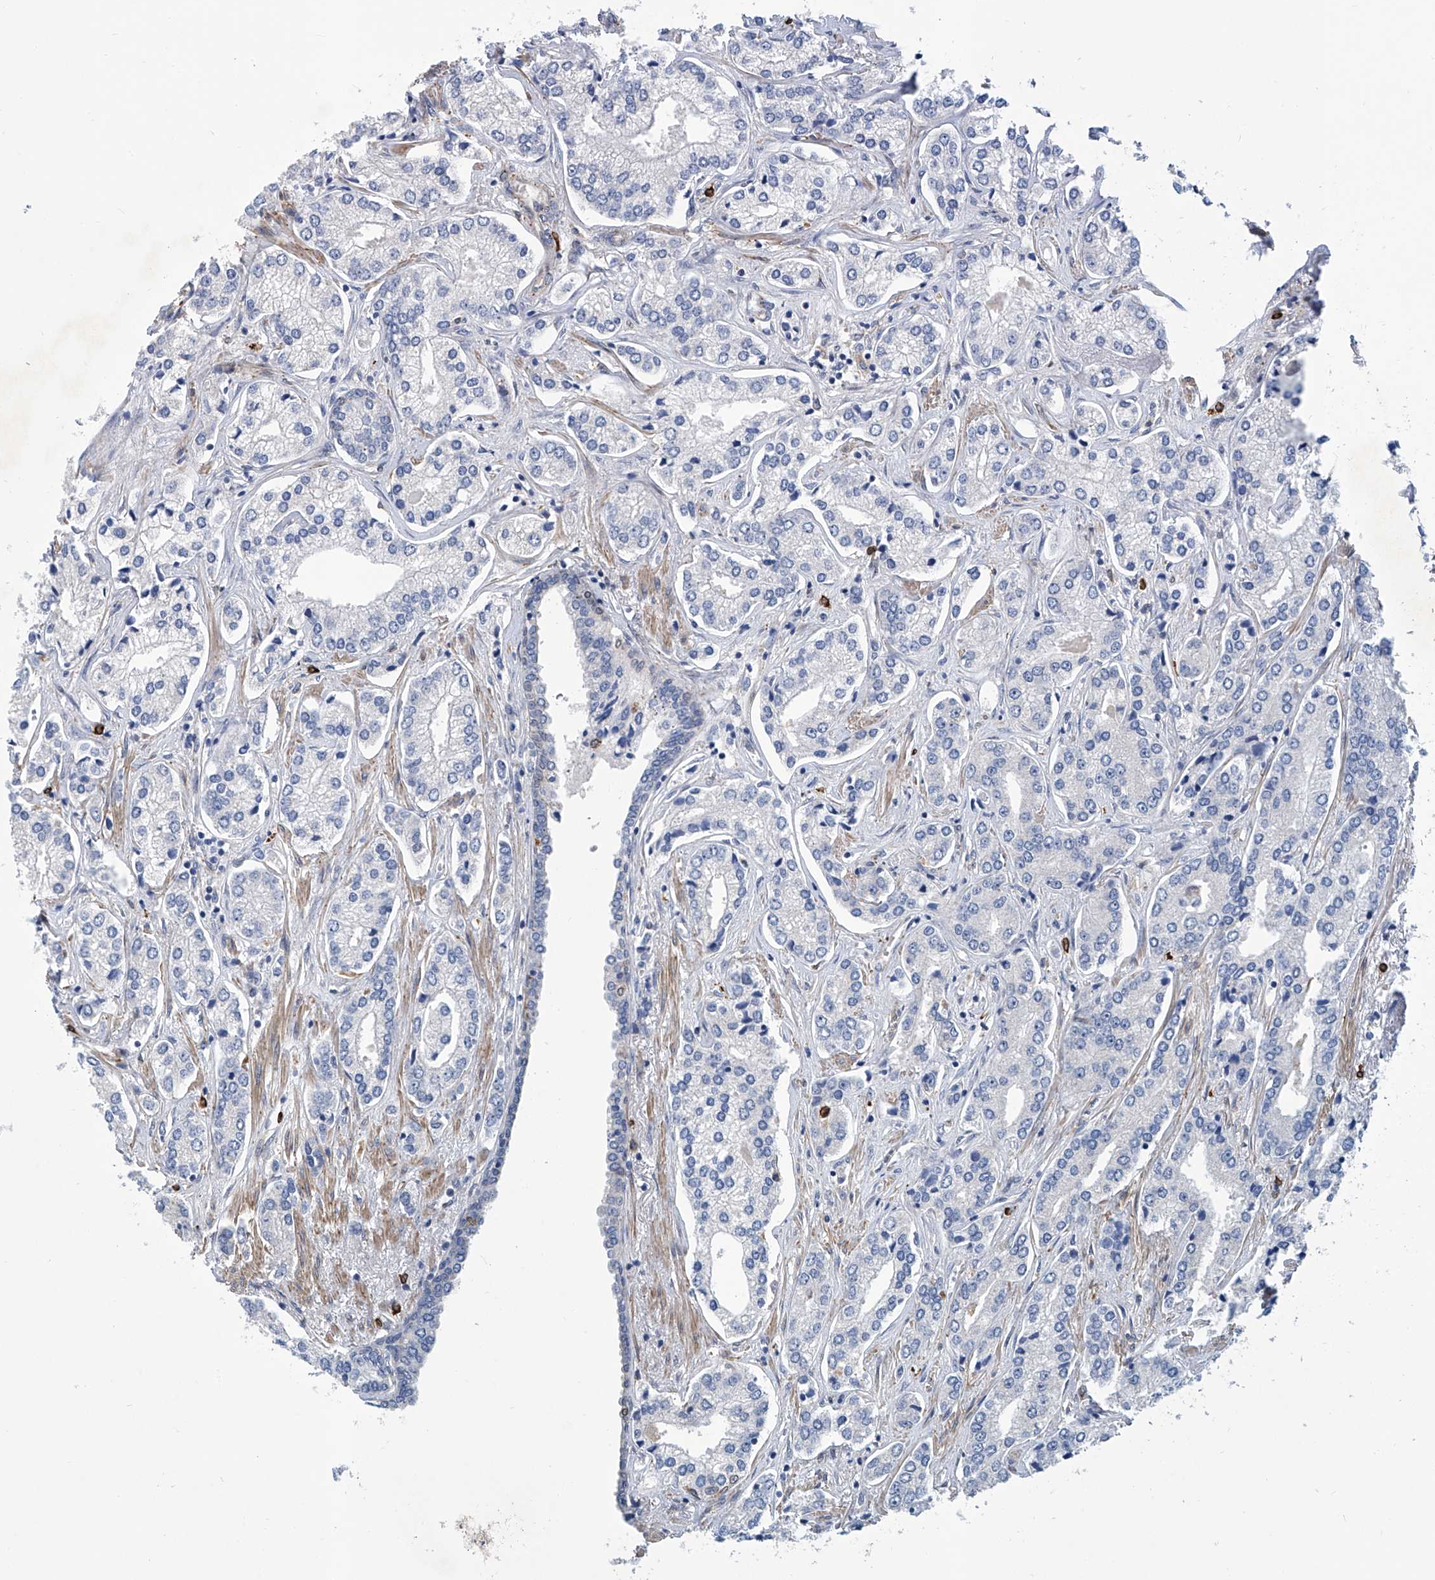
{"staining": {"intensity": "negative", "quantity": "none", "location": "none"}, "tissue": "prostate cancer", "cell_type": "Tumor cells", "image_type": "cancer", "snomed": [{"axis": "morphology", "description": "Adenocarcinoma, High grade"}, {"axis": "topography", "description": "Prostate"}], "caption": "High power microscopy histopathology image of an immunohistochemistry (IHC) image of adenocarcinoma (high-grade) (prostate), revealing no significant staining in tumor cells.", "gene": "TNN", "patient": {"sex": "male", "age": 66}}